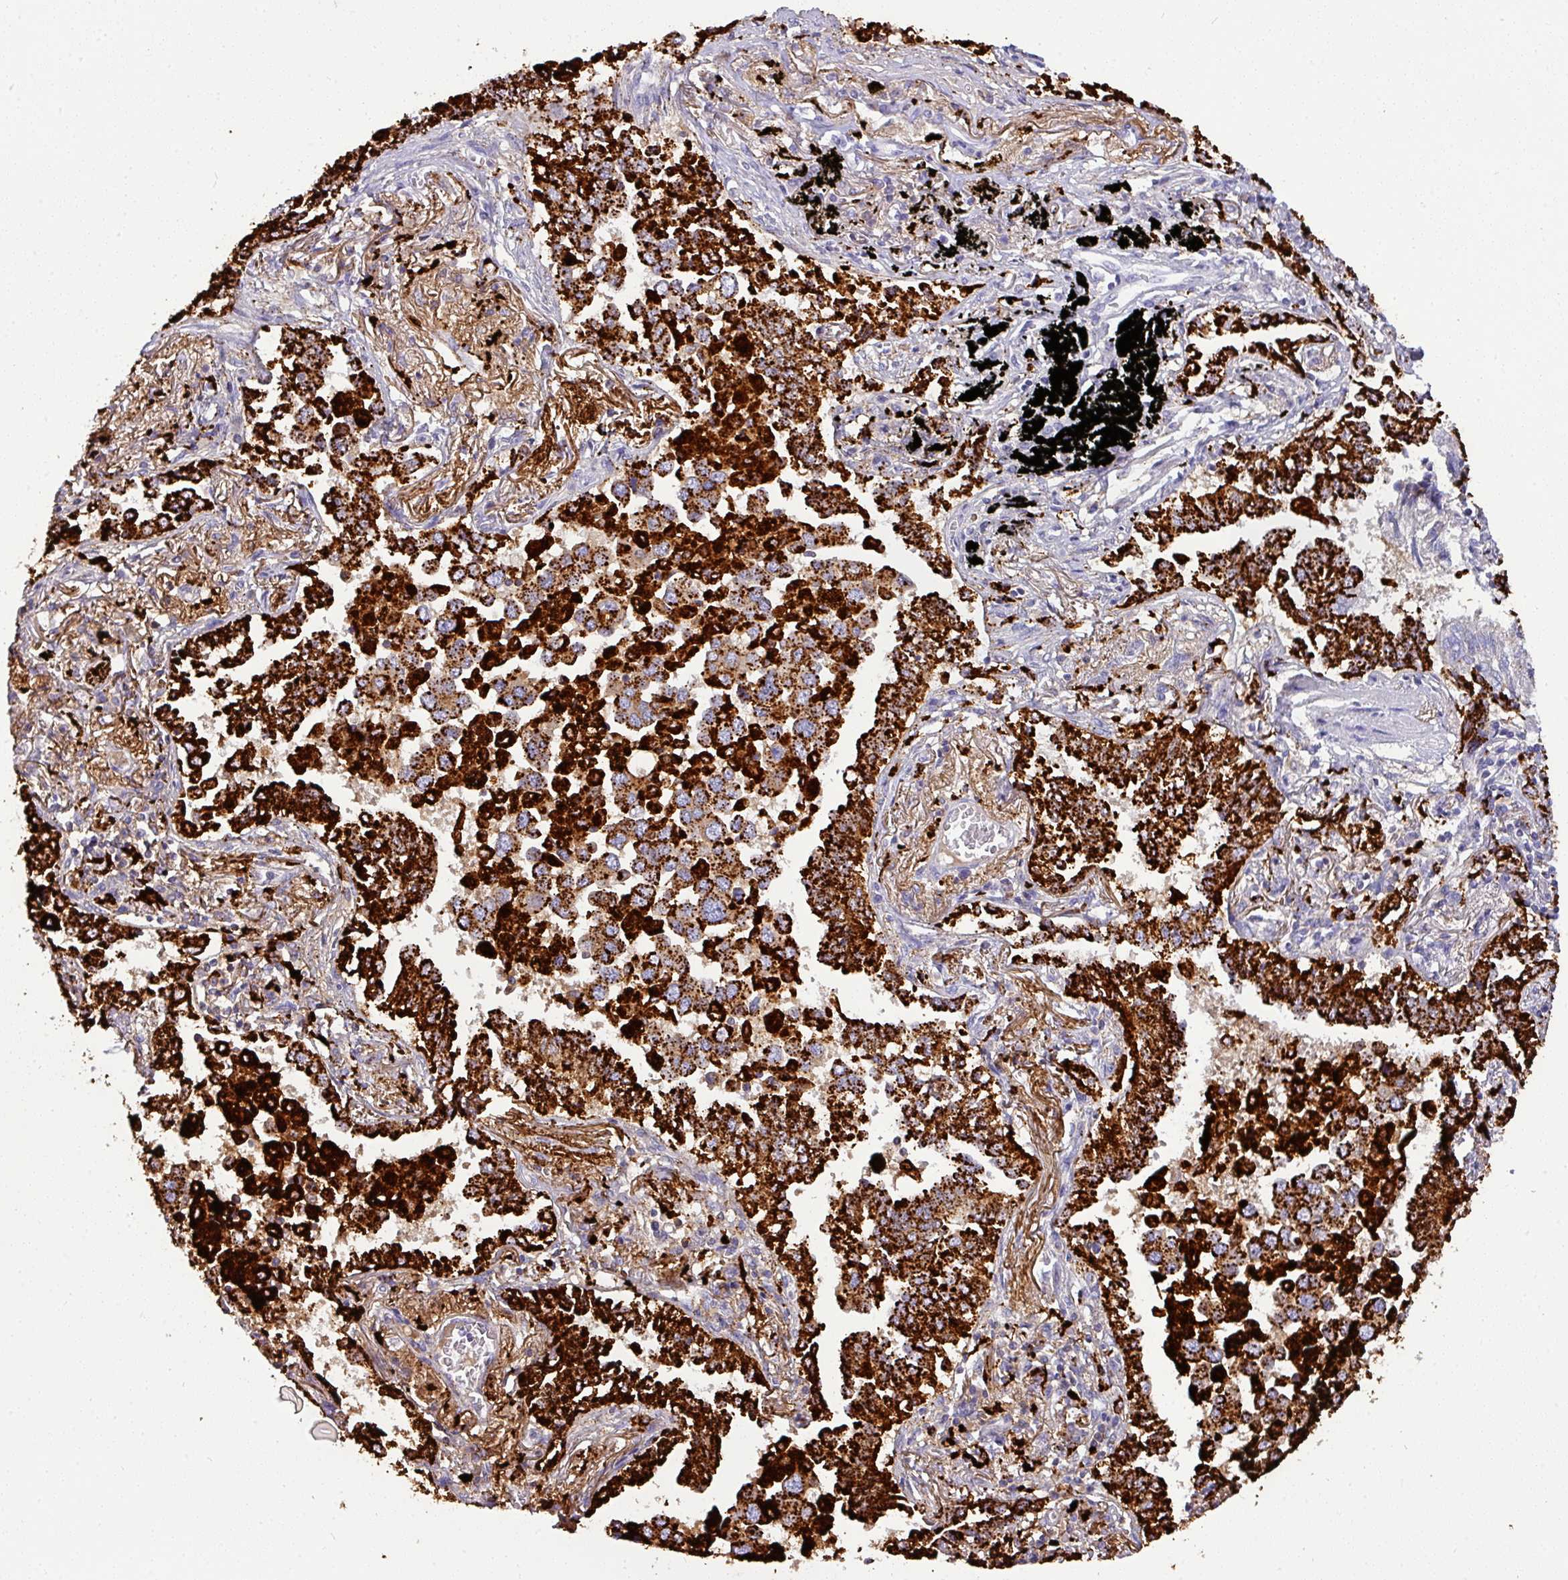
{"staining": {"intensity": "strong", "quantity": ">75%", "location": "cytoplasmic/membranous"}, "tissue": "lung cancer", "cell_type": "Tumor cells", "image_type": "cancer", "snomed": [{"axis": "morphology", "description": "Adenocarcinoma, NOS"}, {"axis": "topography", "description": "Lung"}], "caption": "IHC histopathology image of lung cancer (adenocarcinoma) stained for a protein (brown), which displays high levels of strong cytoplasmic/membranous staining in about >75% of tumor cells.", "gene": "NAPSA", "patient": {"sex": "male", "age": 67}}